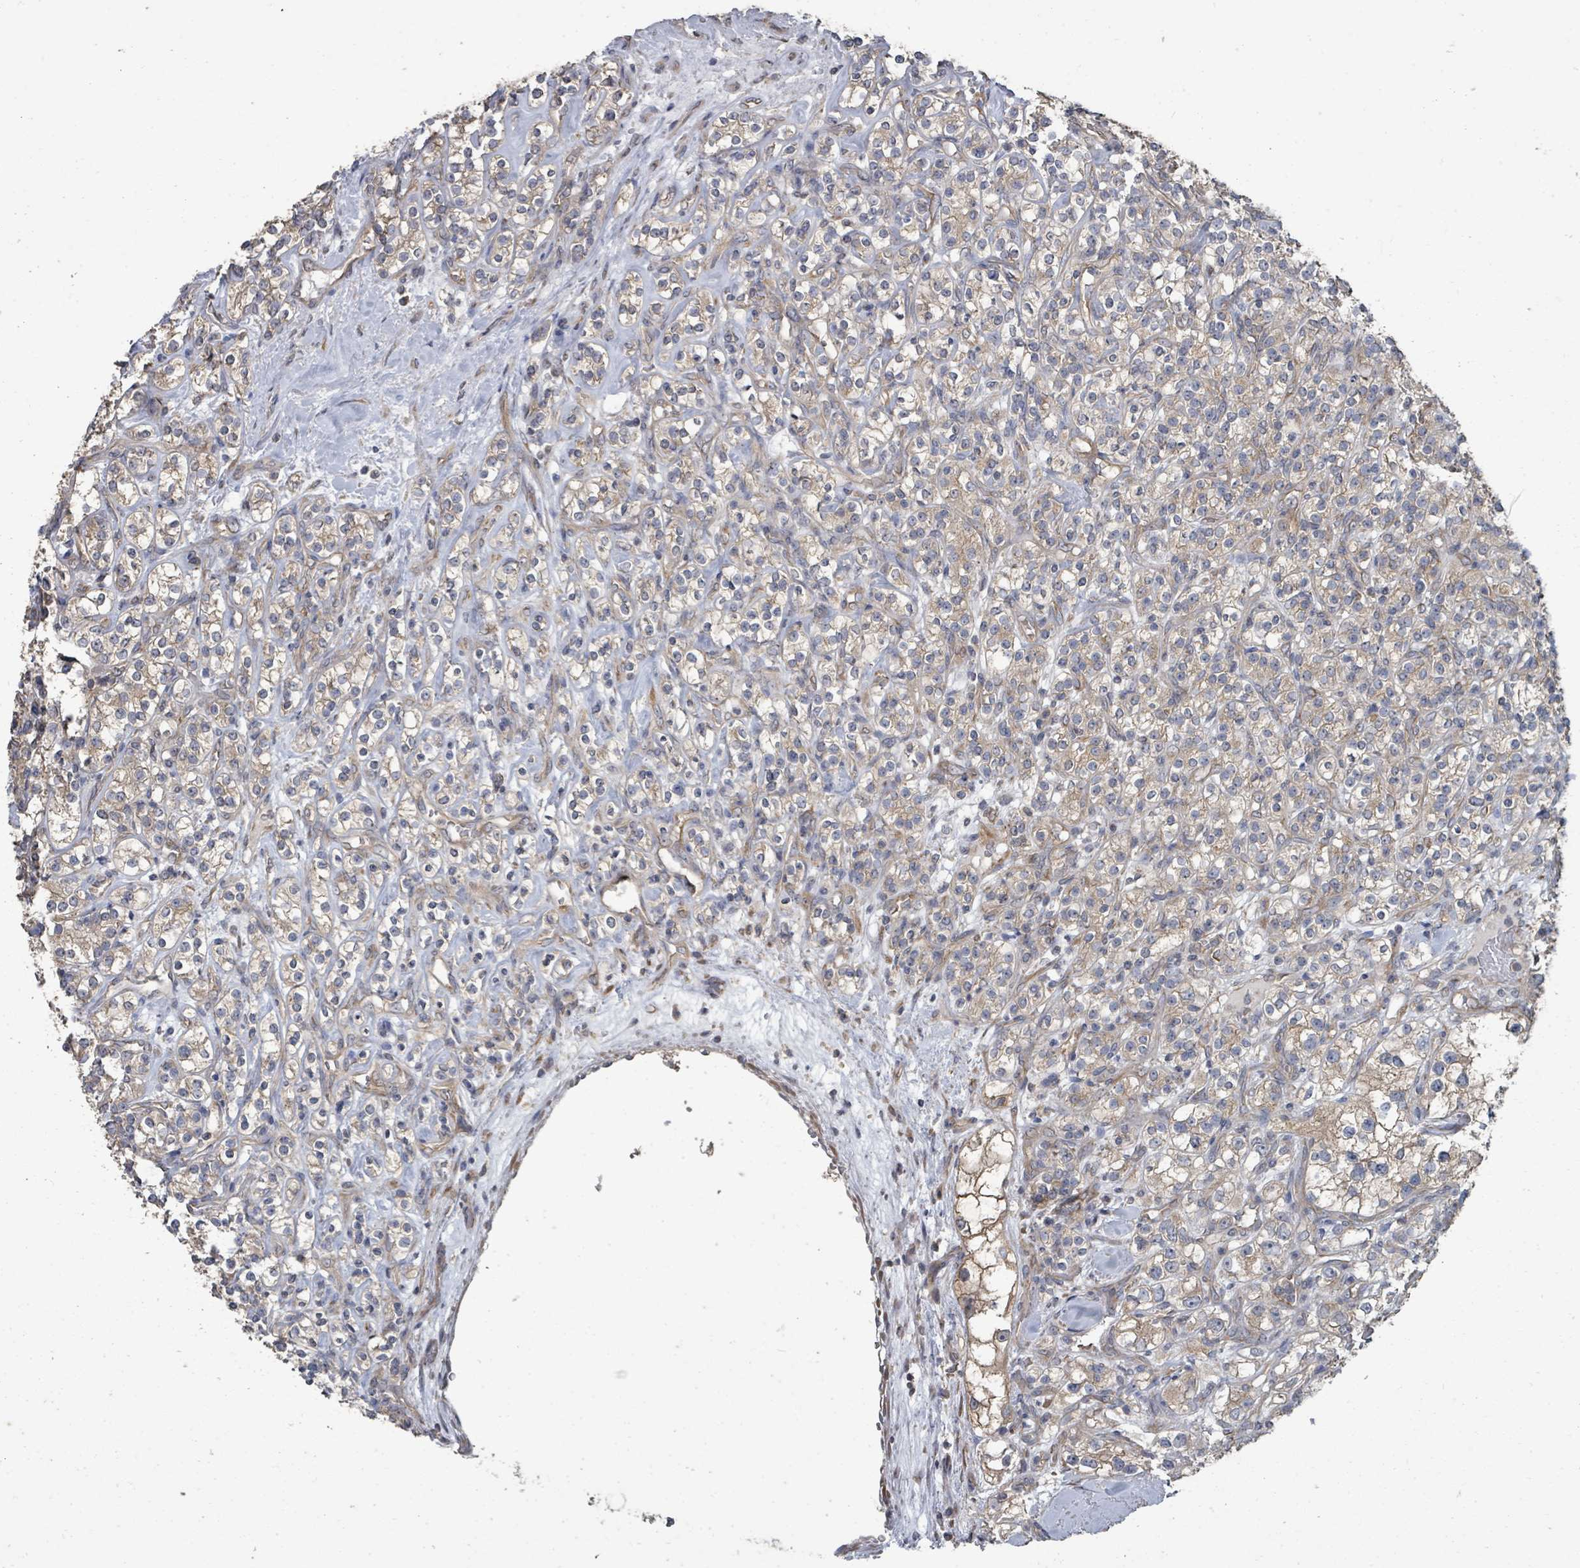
{"staining": {"intensity": "weak", "quantity": "25%-75%", "location": "cytoplasmic/membranous"}, "tissue": "renal cancer", "cell_type": "Tumor cells", "image_type": "cancer", "snomed": [{"axis": "morphology", "description": "Adenocarcinoma, NOS"}, {"axis": "topography", "description": "Kidney"}], "caption": "High-power microscopy captured an IHC histopathology image of renal cancer, revealing weak cytoplasmic/membranous staining in about 25%-75% of tumor cells.", "gene": "SLC9A7", "patient": {"sex": "male", "age": 77}}